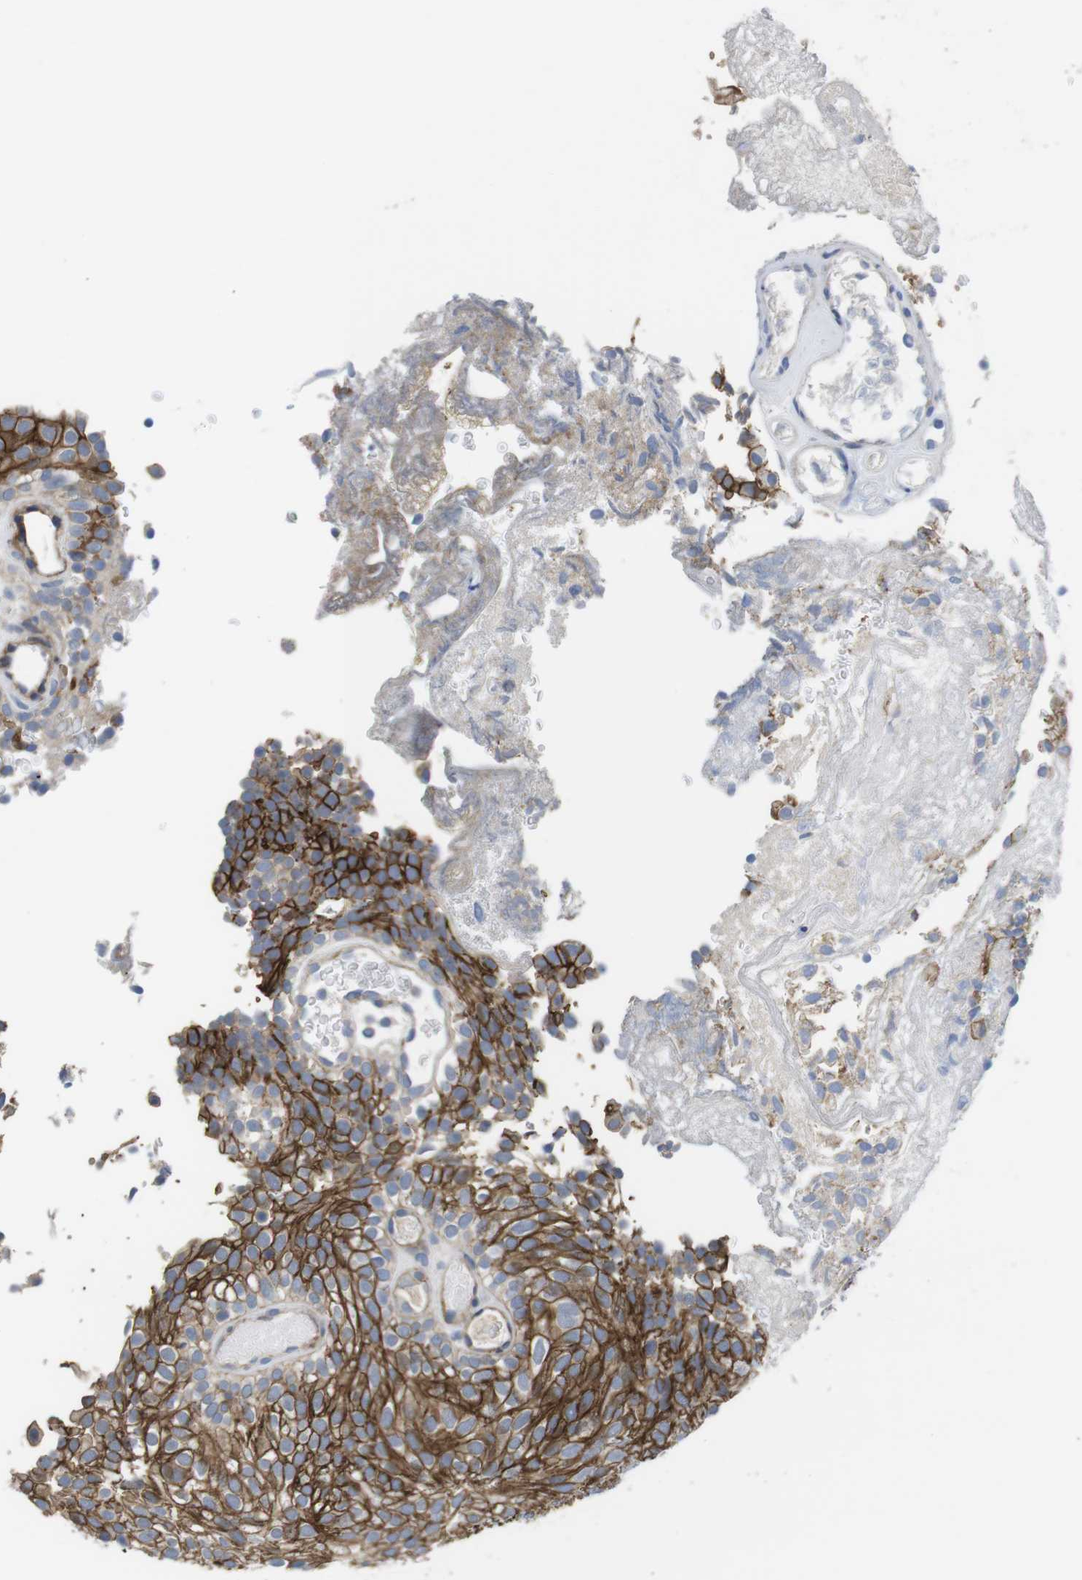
{"staining": {"intensity": "strong", "quantity": ">75%", "location": "cytoplasmic/membranous"}, "tissue": "urothelial cancer", "cell_type": "Tumor cells", "image_type": "cancer", "snomed": [{"axis": "morphology", "description": "Urothelial carcinoma, Low grade"}, {"axis": "topography", "description": "Urinary bladder"}], "caption": "This photomicrograph displays urothelial cancer stained with IHC to label a protein in brown. The cytoplasmic/membranous of tumor cells show strong positivity for the protein. Nuclei are counter-stained blue.", "gene": "SCRIB", "patient": {"sex": "male", "age": 78}}